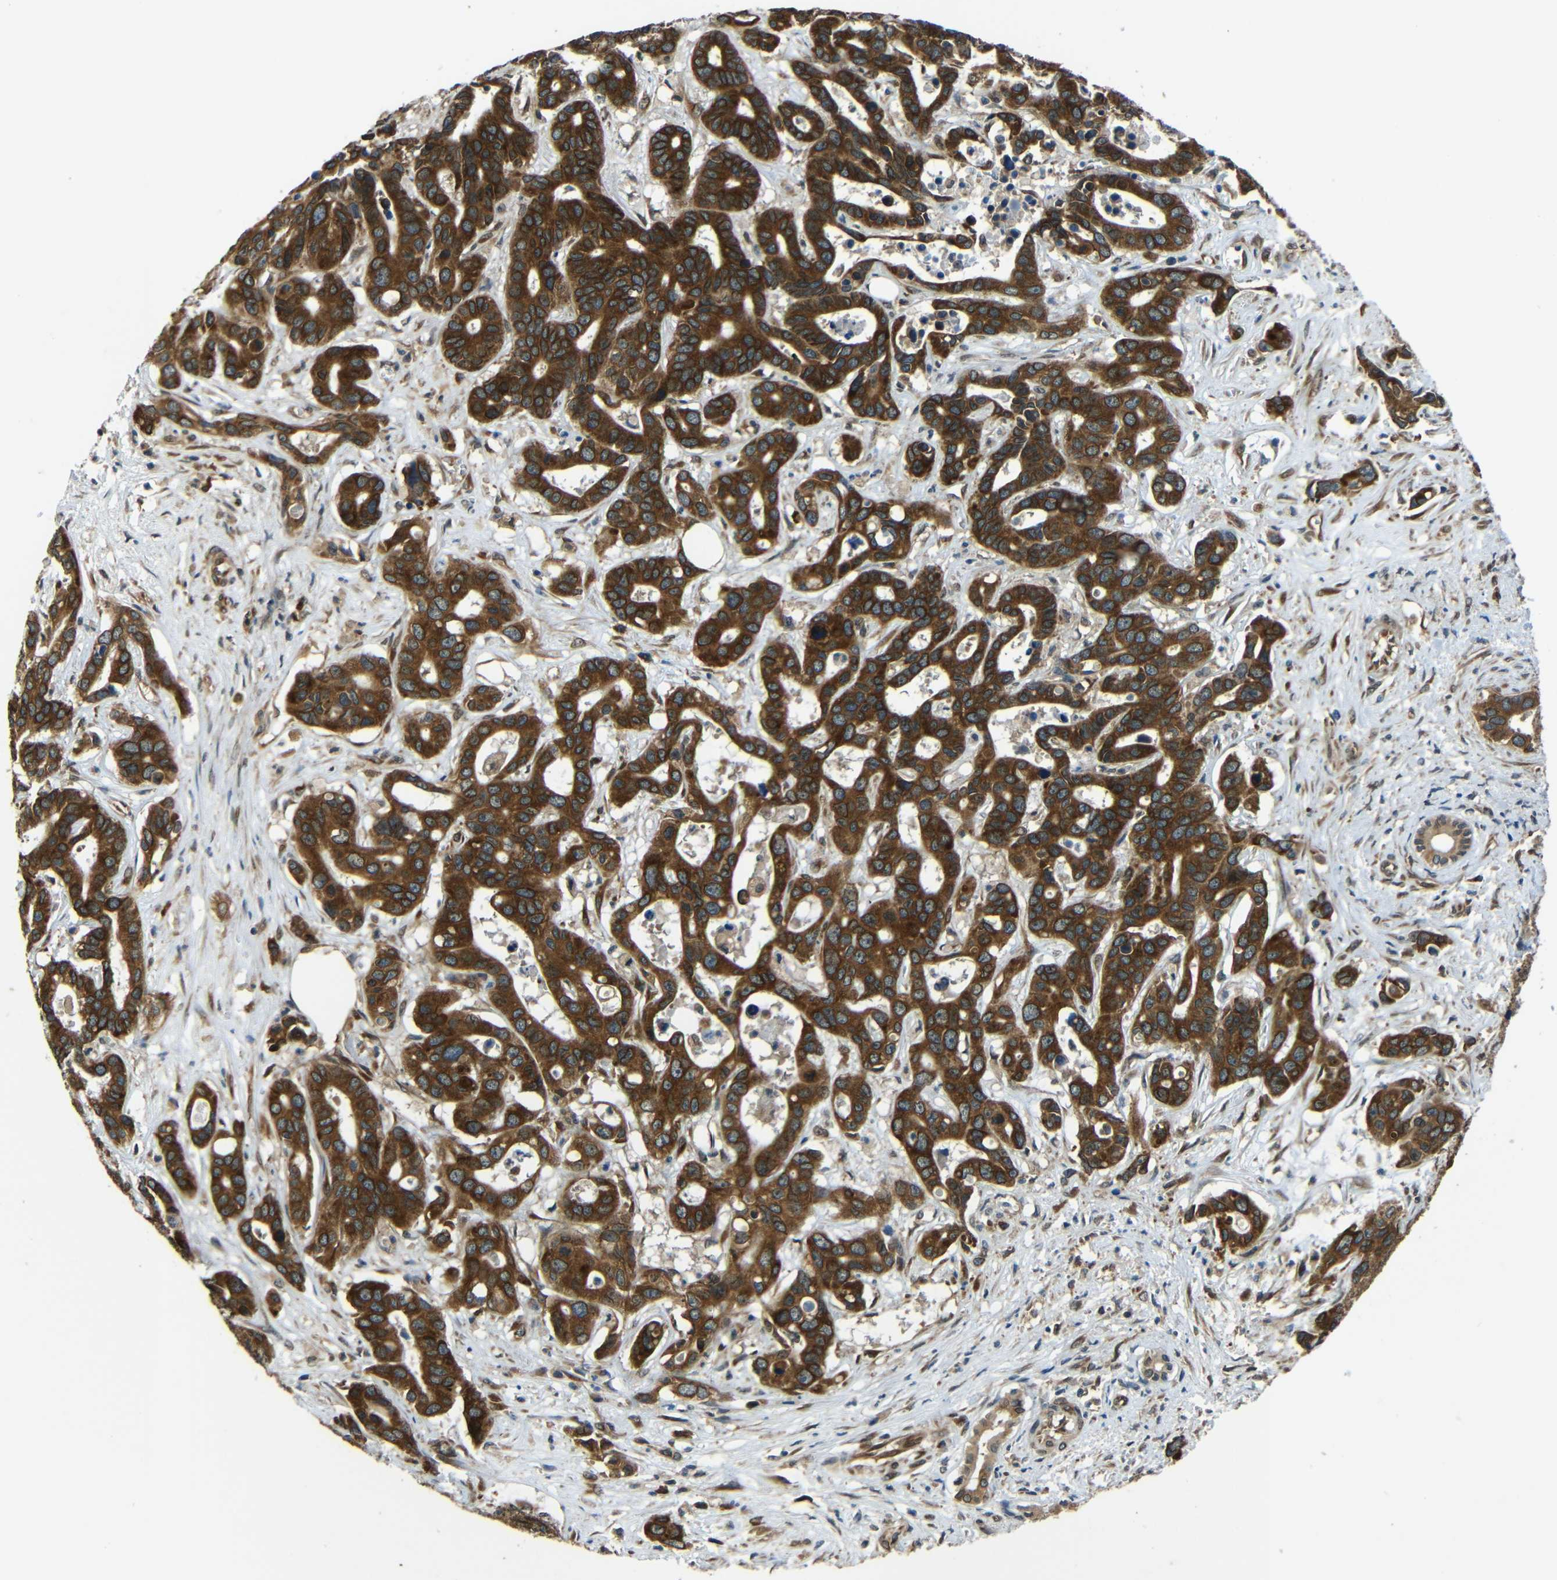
{"staining": {"intensity": "strong", "quantity": ">75%", "location": "cytoplasmic/membranous"}, "tissue": "liver cancer", "cell_type": "Tumor cells", "image_type": "cancer", "snomed": [{"axis": "morphology", "description": "Cholangiocarcinoma"}, {"axis": "topography", "description": "Liver"}], "caption": "High-power microscopy captured an IHC image of liver cholangiocarcinoma, revealing strong cytoplasmic/membranous positivity in about >75% of tumor cells.", "gene": "VAPB", "patient": {"sex": "female", "age": 65}}